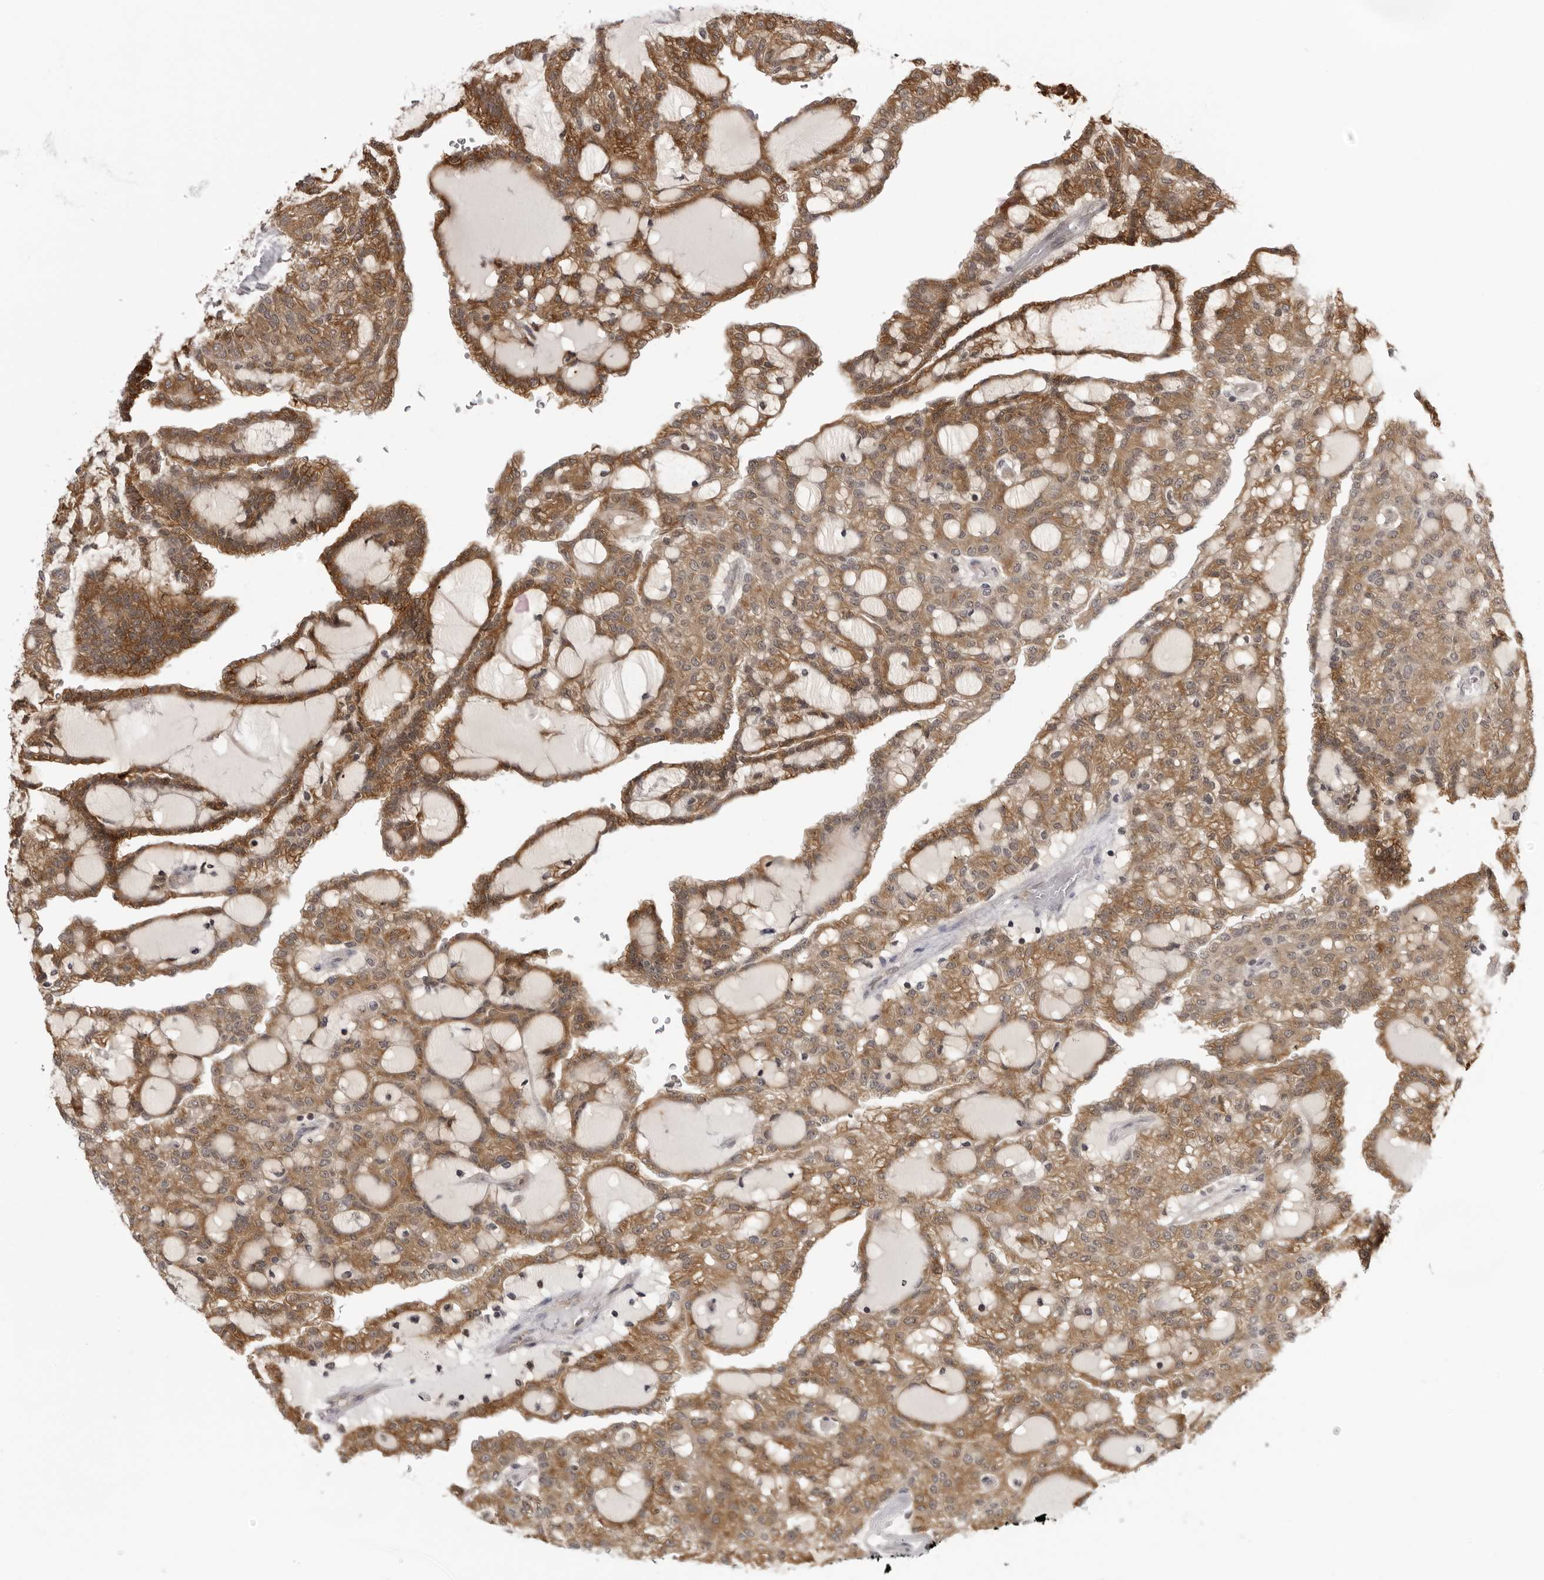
{"staining": {"intensity": "moderate", "quantity": ">75%", "location": "cytoplasmic/membranous"}, "tissue": "renal cancer", "cell_type": "Tumor cells", "image_type": "cancer", "snomed": [{"axis": "morphology", "description": "Adenocarcinoma, NOS"}, {"axis": "topography", "description": "Kidney"}], "caption": "This image displays renal adenocarcinoma stained with IHC to label a protein in brown. The cytoplasmic/membranous of tumor cells show moderate positivity for the protein. Nuclei are counter-stained blue.", "gene": "MRPS15", "patient": {"sex": "male", "age": 63}}